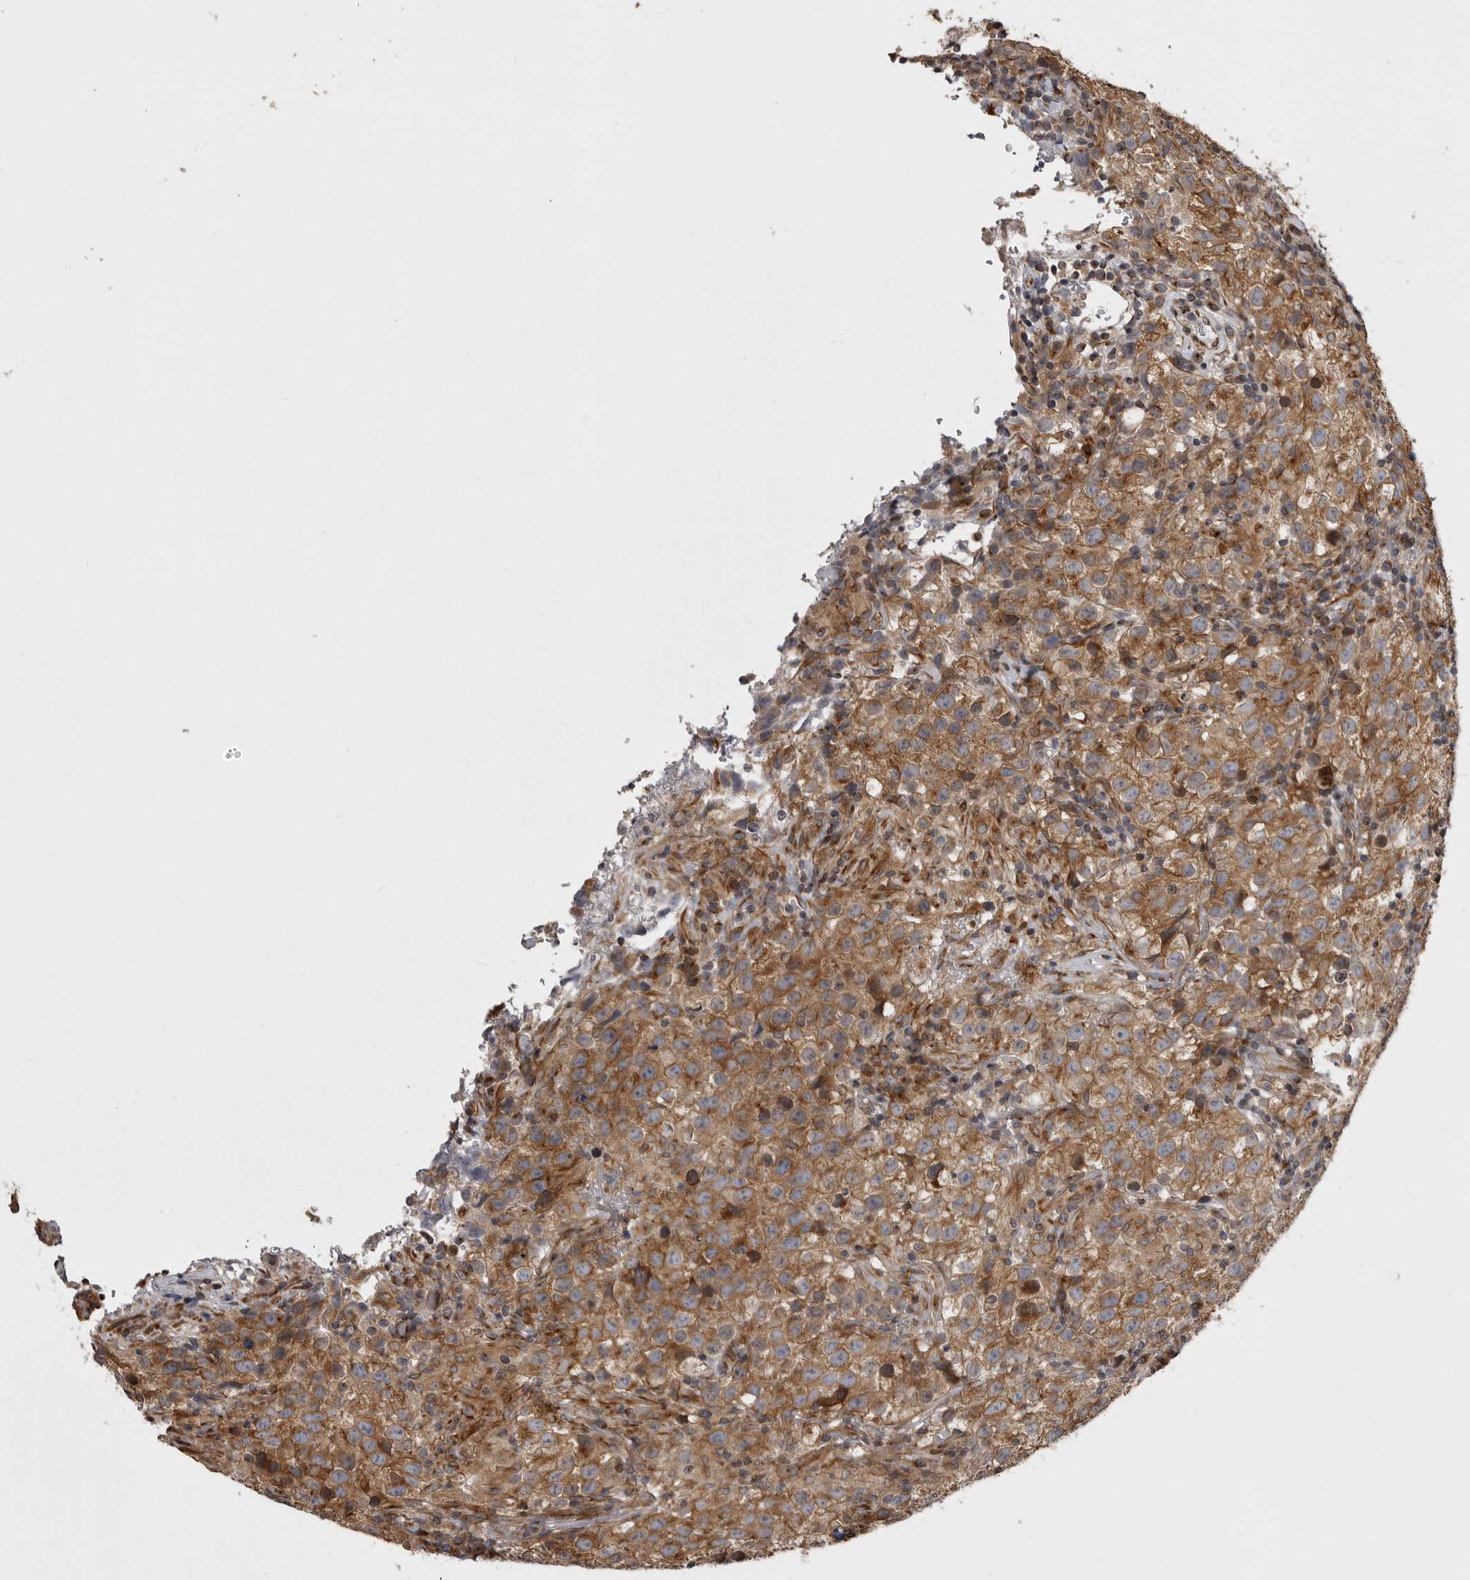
{"staining": {"intensity": "moderate", "quantity": ">75%", "location": "cytoplasmic/membranous"}, "tissue": "testis cancer", "cell_type": "Tumor cells", "image_type": "cancer", "snomed": [{"axis": "morphology", "description": "Seminoma, NOS"}, {"axis": "morphology", "description": "Carcinoma, Embryonal, NOS"}, {"axis": "topography", "description": "Testis"}], "caption": "Immunohistochemistry photomicrograph of neoplastic tissue: human testis cancer (seminoma) stained using immunohistochemistry displays medium levels of moderate protein expression localized specifically in the cytoplasmic/membranous of tumor cells, appearing as a cytoplasmic/membranous brown color.", "gene": "ZNRF1", "patient": {"sex": "male", "age": 43}}